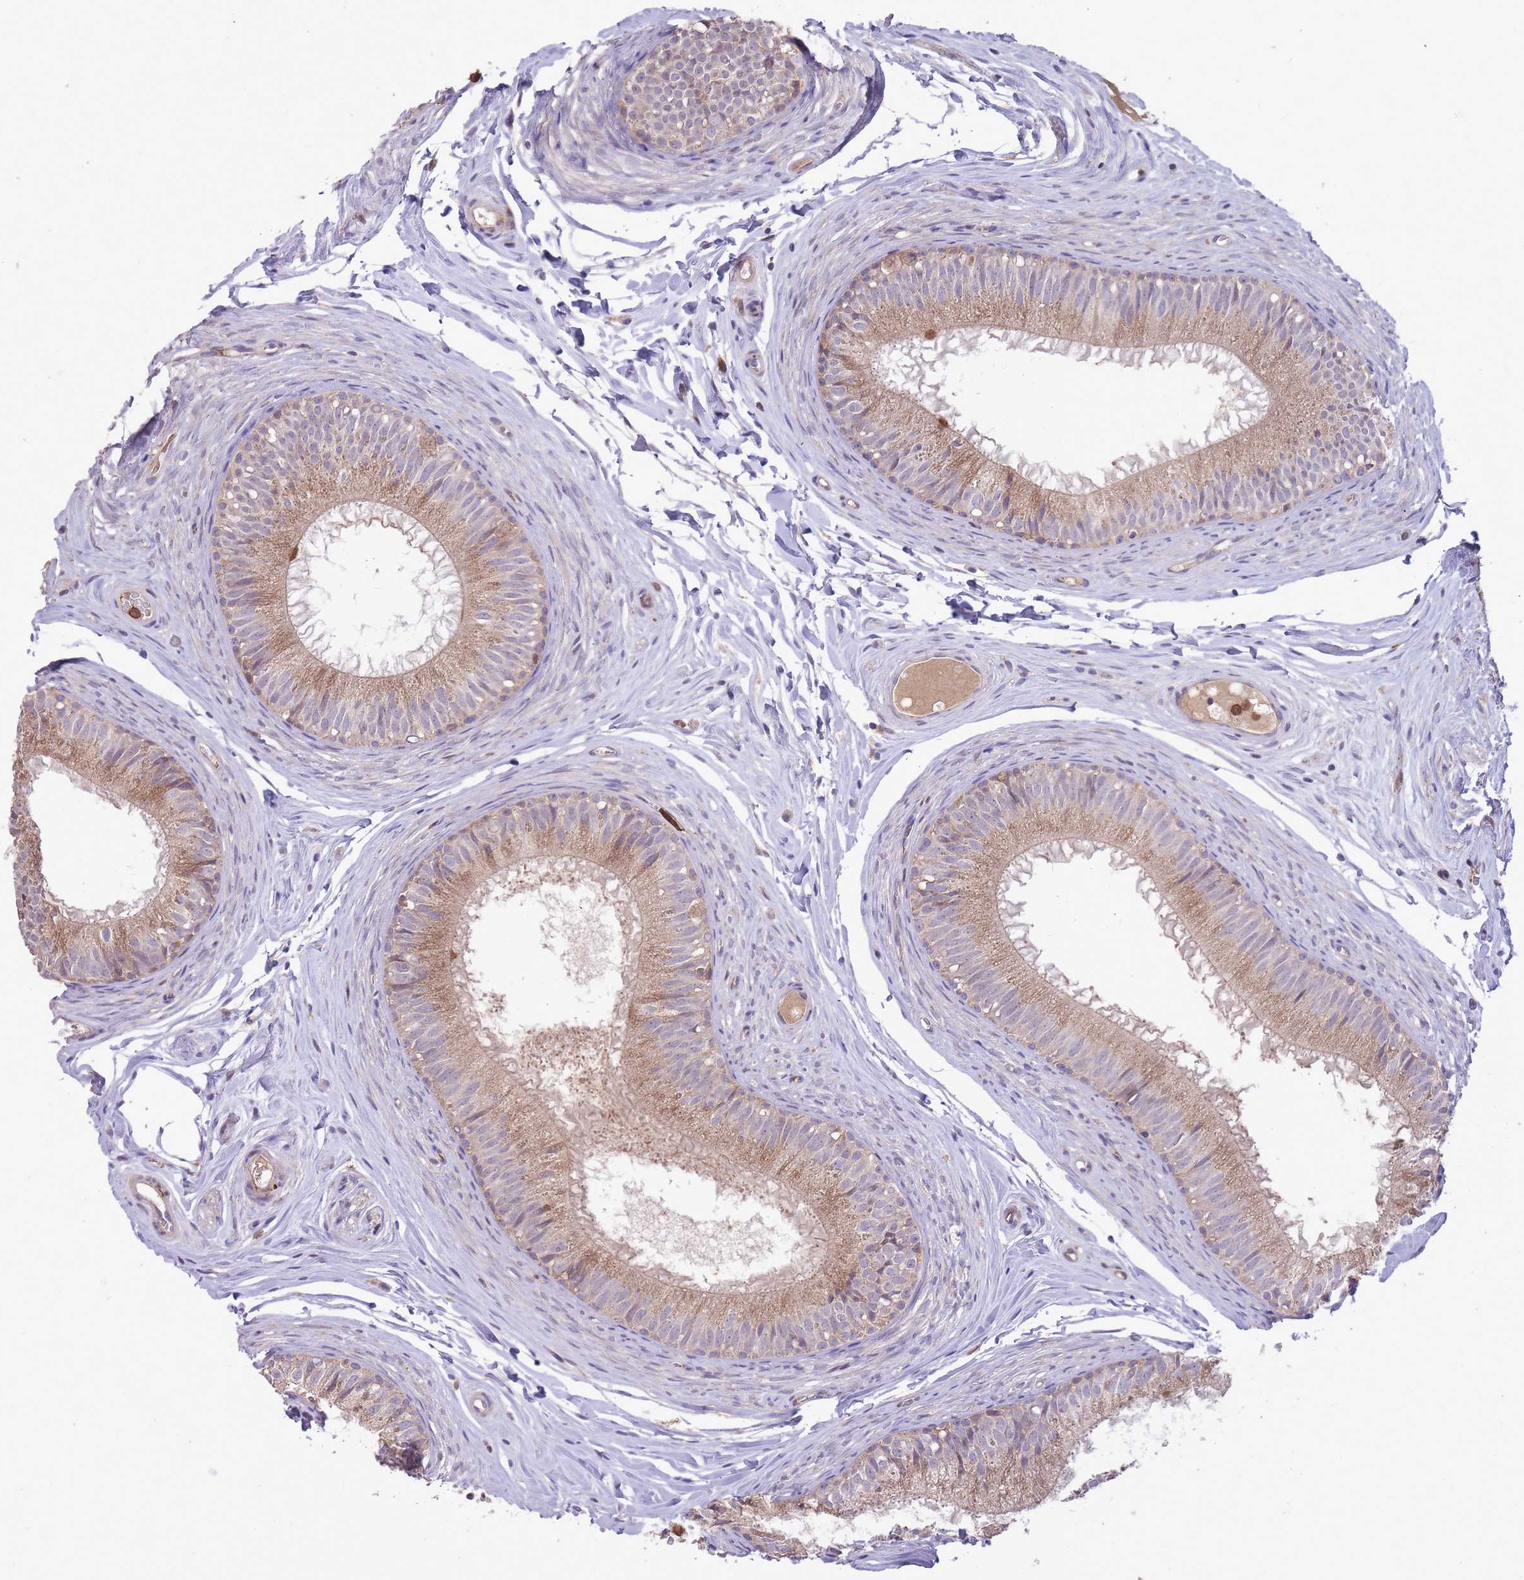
{"staining": {"intensity": "moderate", "quantity": ">75%", "location": "cytoplasmic/membranous"}, "tissue": "epididymis", "cell_type": "Glandular cells", "image_type": "normal", "snomed": [{"axis": "morphology", "description": "Normal tissue, NOS"}, {"axis": "topography", "description": "Epididymis"}], "caption": "Protein staining displays moderate cytoplasmic/membranous staining in about >75% of glandular cells in normal epididymis.", "gene": "IGF2BP2", "patient": {"sex": "male", "age": 25}}